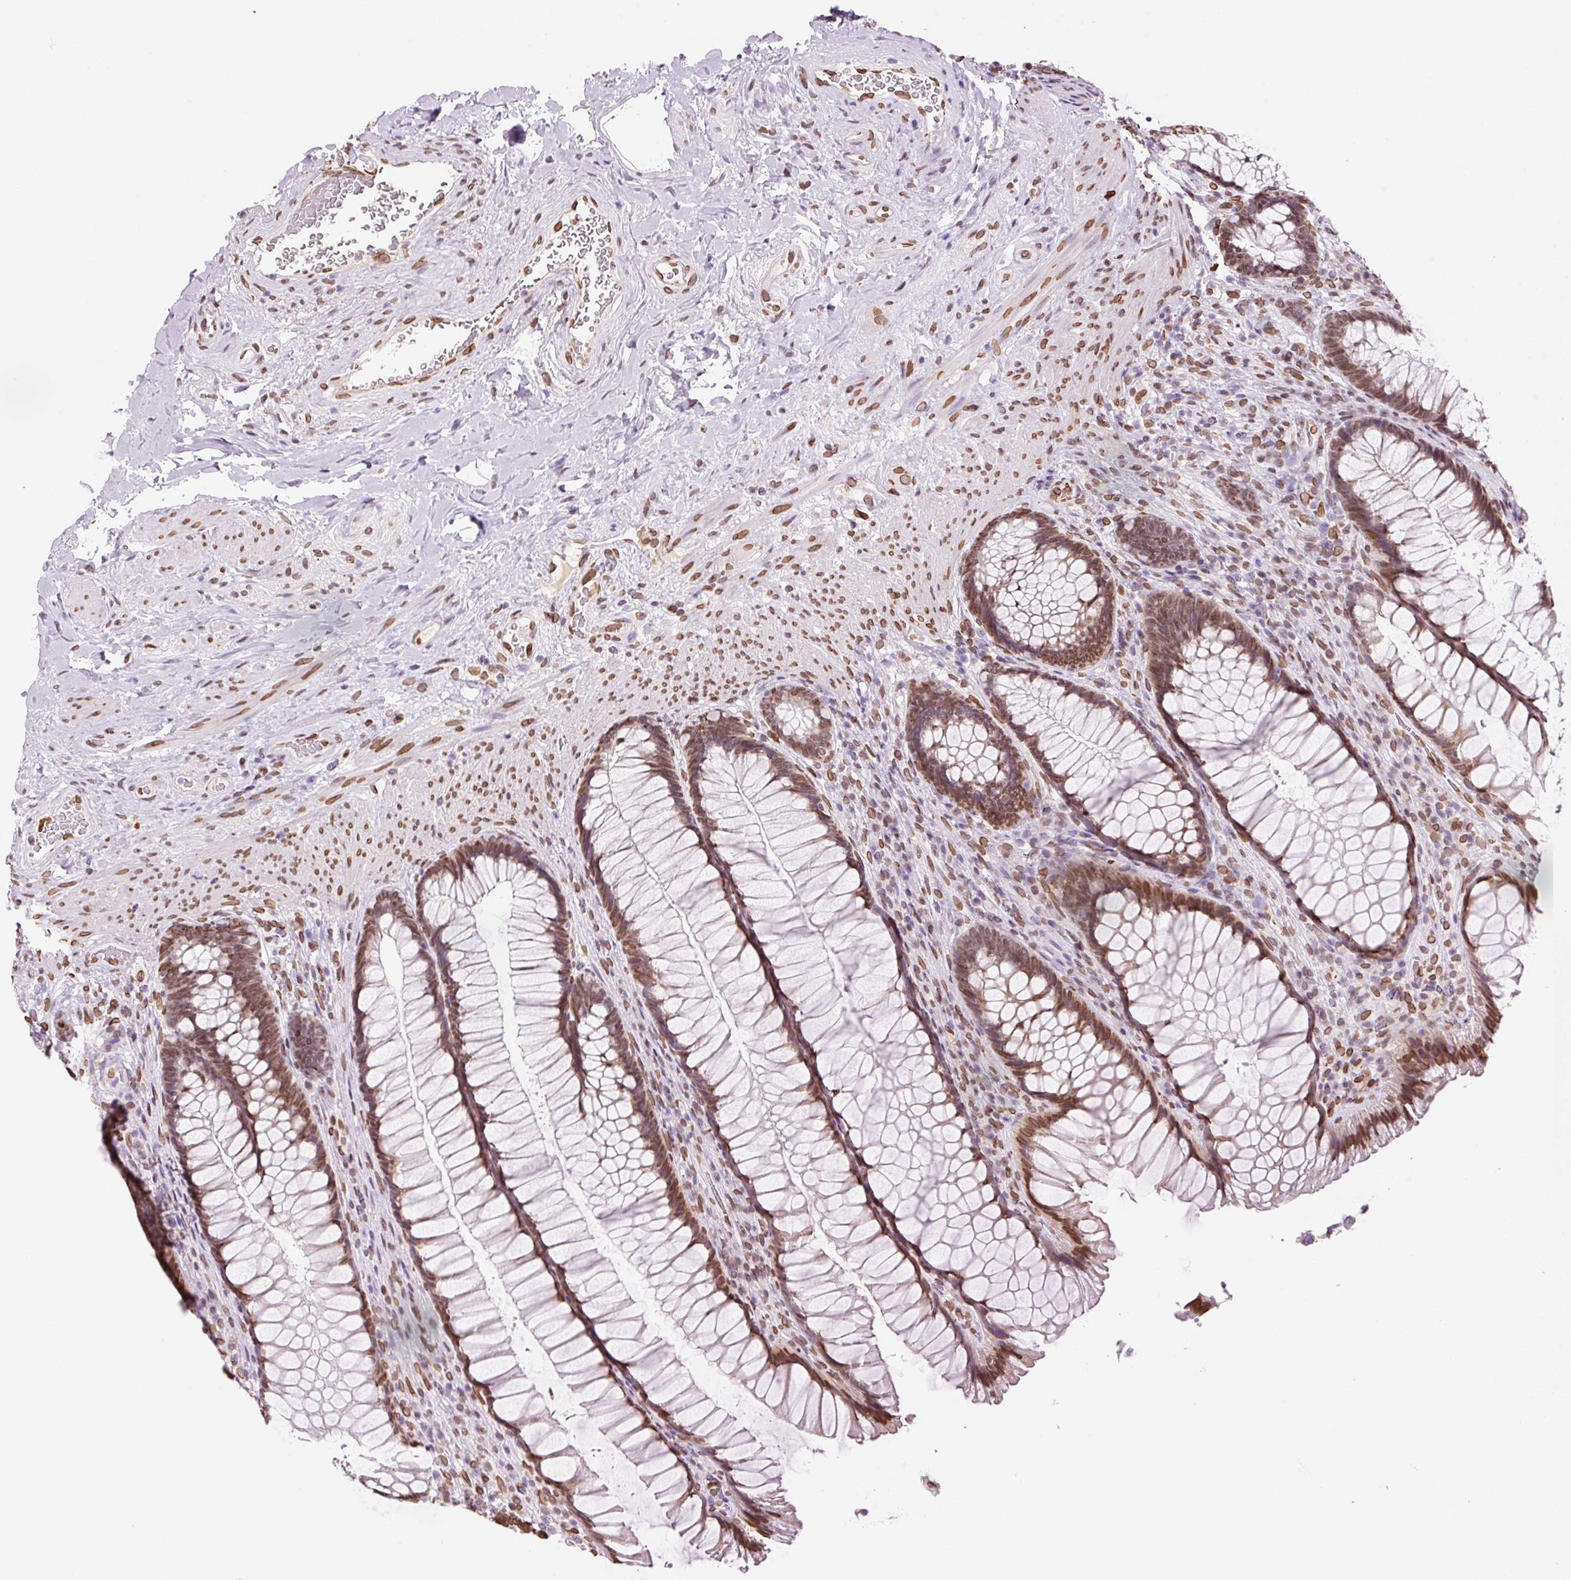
{"staining": {"intensity": "moderate", "quantity": ">75%", "location": "cytoplasmic/membranous,nuclear"}, "tissue": "rectum", "cell_type": "Glandular cells", "image_type": "normal", "snomed": [{"axis": "morphology", "description": "Normal tissue, NOS"}, {"axis": "topography", "description": "Rectum"}], "caption": "The histopathology image exhibits immunohistochemical staining of benign rectum. There is moderate cytoplasmic/membranous,nuclear staining is present in about >75% of glandular cells.", "gene": "ZNF224", "patient": {"sex": "male", "age": 53}}